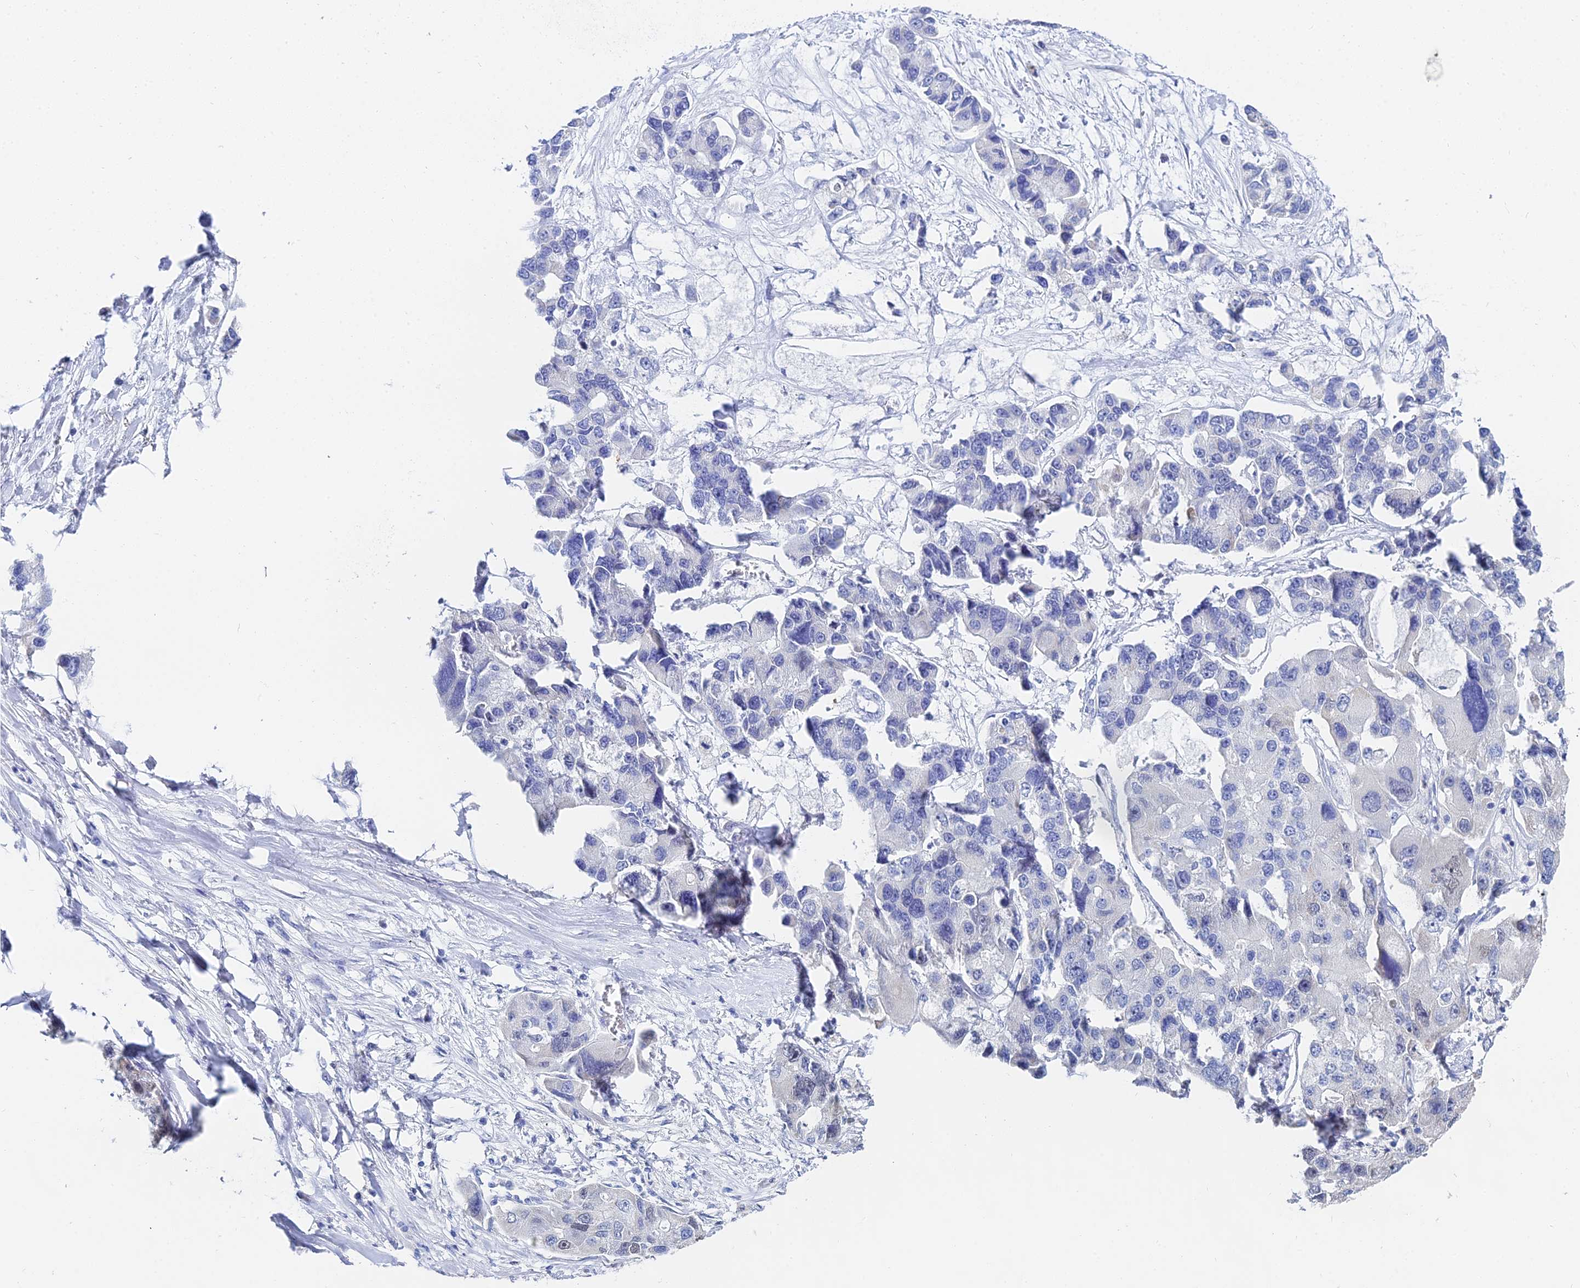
{"staining": {"intensity": "negative", "quantity": "none", "location": "none"}, "tissue": "lung cancer", "cell_type": "Tumor cells", "image_type": "cancer", "snomed": [{"axis": "morphology", "description": "Adenocarcinoma, NOS"}, {"axis": "topography", "description": "Lung"}], "caption": "A photomicrograph of lung cancer stained for a protein shows no brown staining in tumor cells.", "gene": "OCM", "patient": {"sex": "female", "age": 54}}